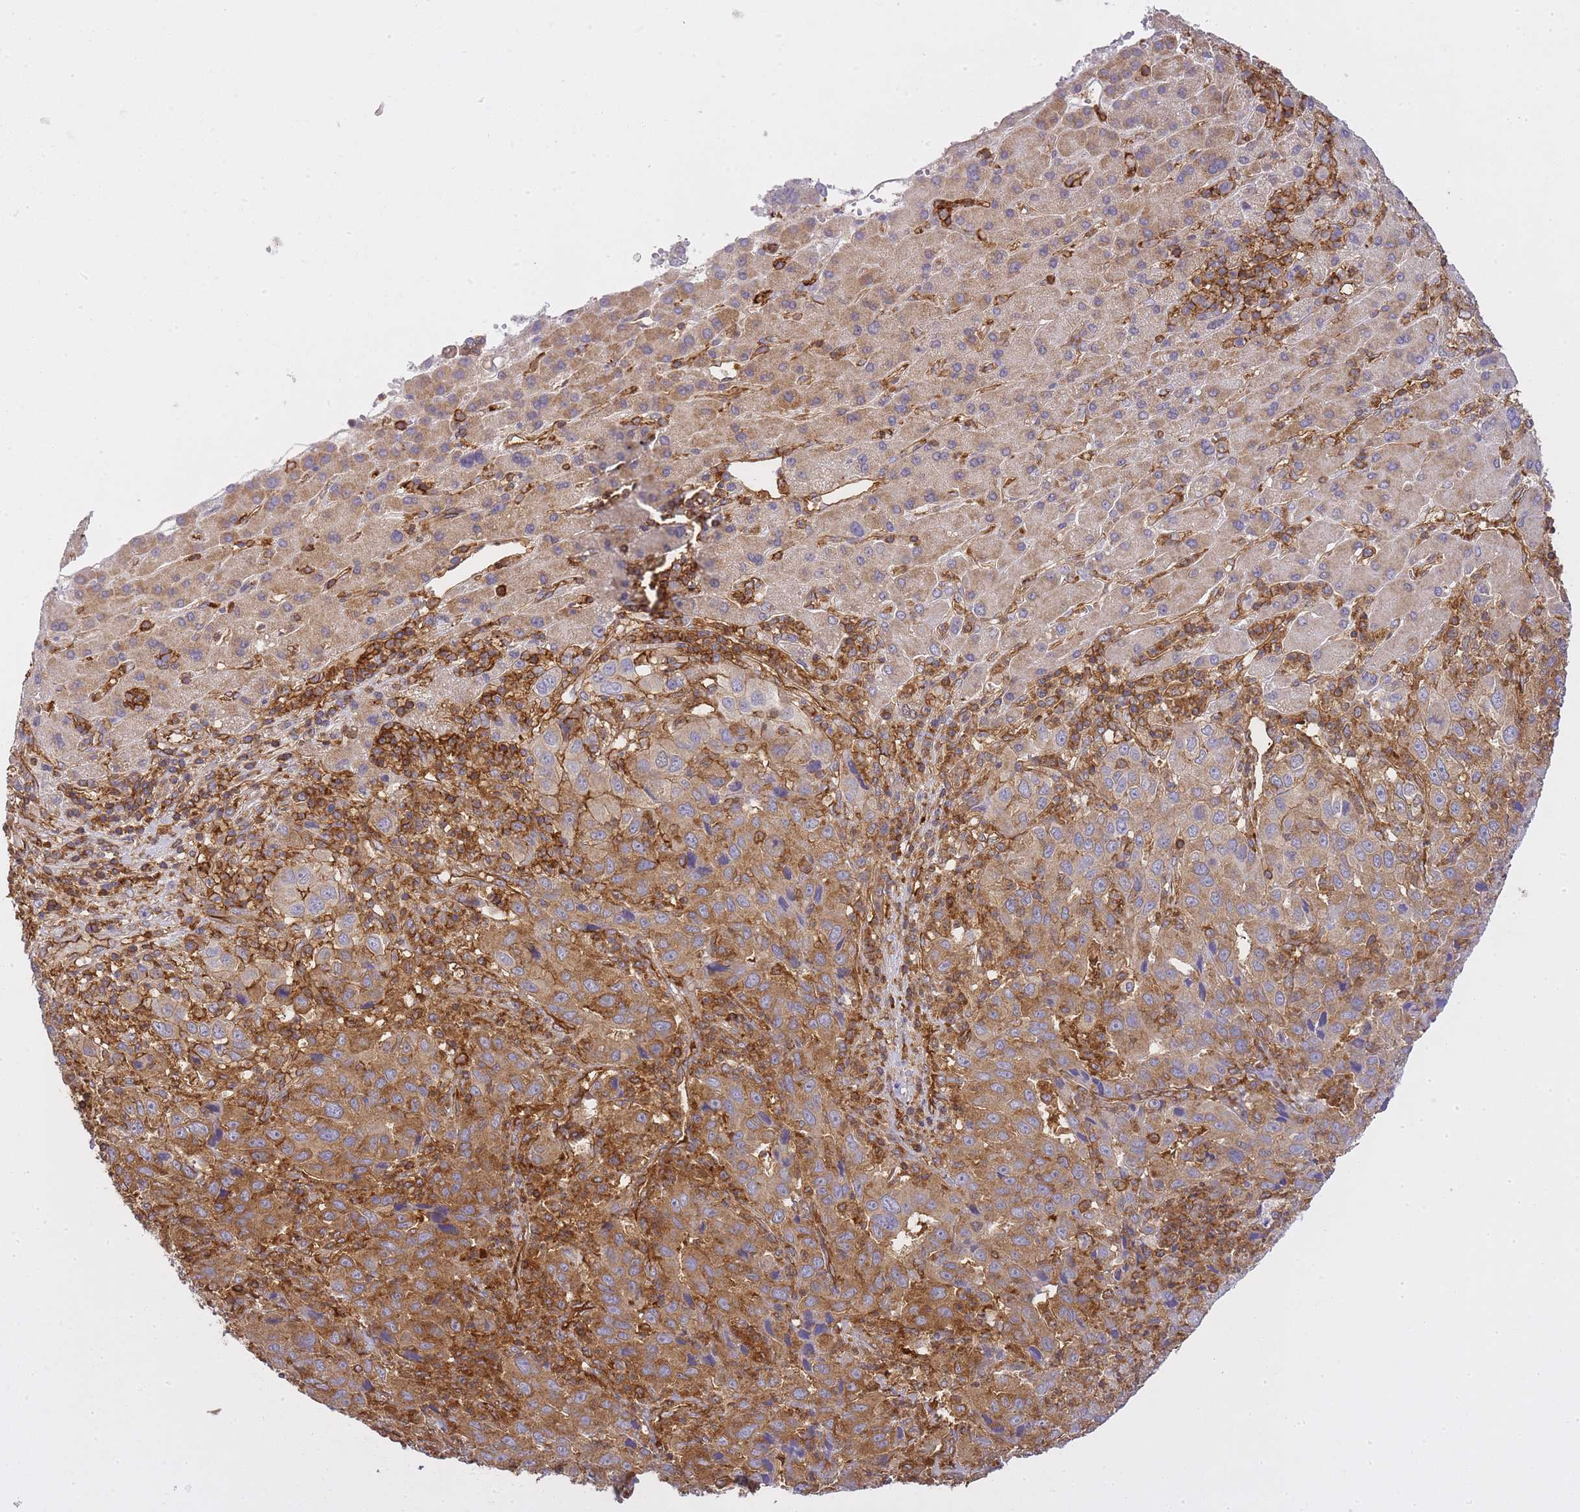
{"staining": {"intensity": "moderate", "quantity": ">75%", "location": "cytoplasmic/membranous"}, "tissue": "liver cancer", "cell_type": "Tumor cells", "image_type": "cancer", "snomed": [{"axis": "morphology", "description": "Carcinoma, Hepatocellular, NOS"}, {"axis": "topography", "description": "Liver"}], "caption": "Protein staining of hepatocellular carcinoma (liver) tissue shows moderate cytoplasmic/membranous expression in about >75% of tumor cells.", "gene": "MSN", "patient": {"sex": "male", "age": 63}}